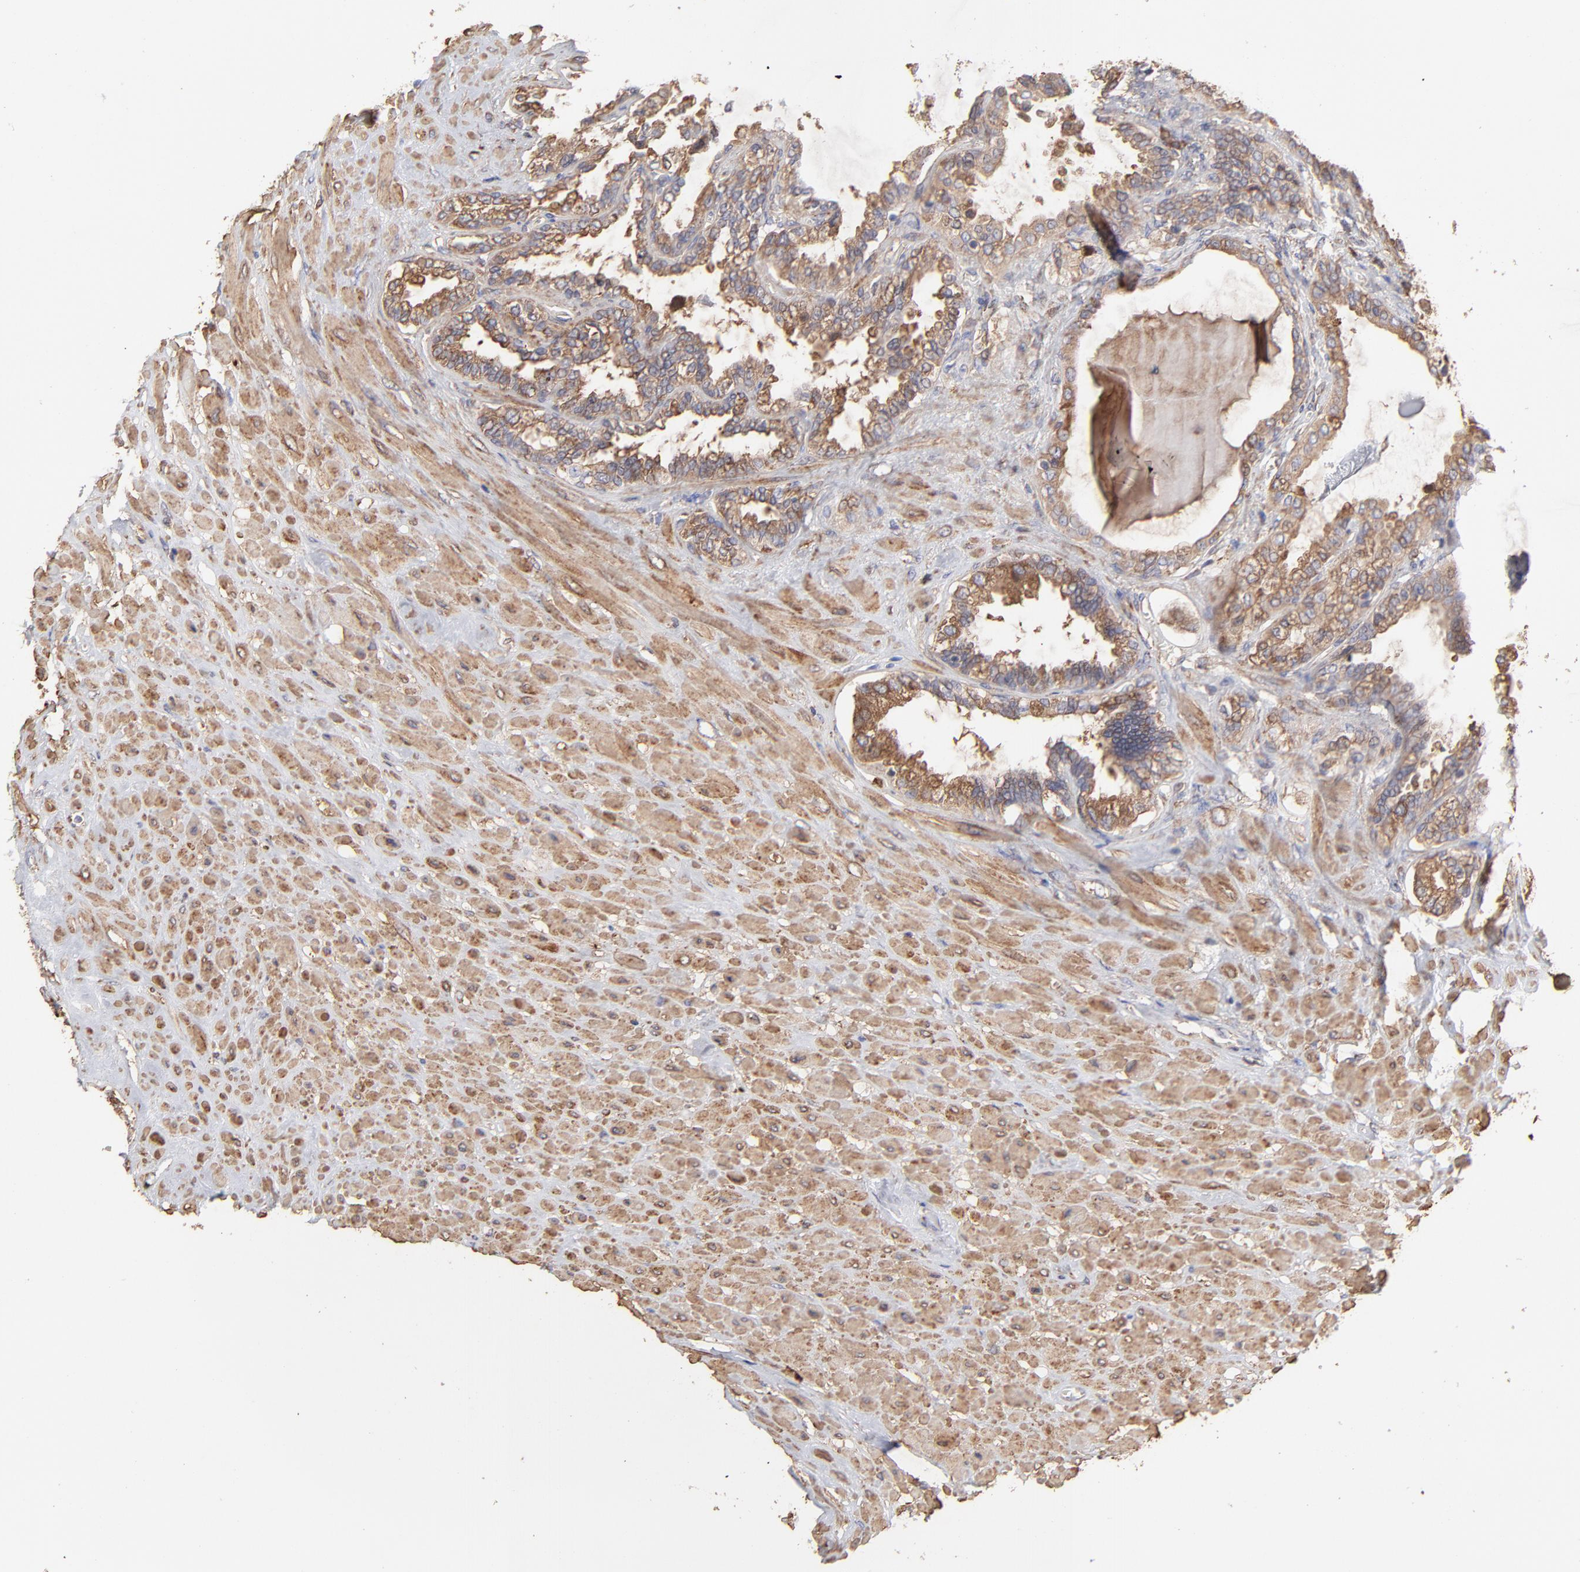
{"staining": {"intensity": "strong", "quantity": ">75%", "location": "cytoplasmic/membranous"}, "tissue": "seminal vesicle", "cell_type": "Glandular cells", "image_type": "normal", "snomed": [{"axis": "morphology", "description": "Normal tissue, NOS"}, {"axis": "morphology", "description": "Inflammation, NOS"}, {"axis": "topography", "description": "Urinary bladder"}, {"axis": "topography", "description": "Prostate"}, {"axis": "topography", "description": "Seminal veicle"}], "caption": "A high-resolution histopathology image shows IHC staining of unremarkable seminal vesicle, which displays strong cytoplasmic/membranous positivity in about >75% of glandular cells.", "gene": "PFKM", "patient": {"sex": "male", "age": 82}}